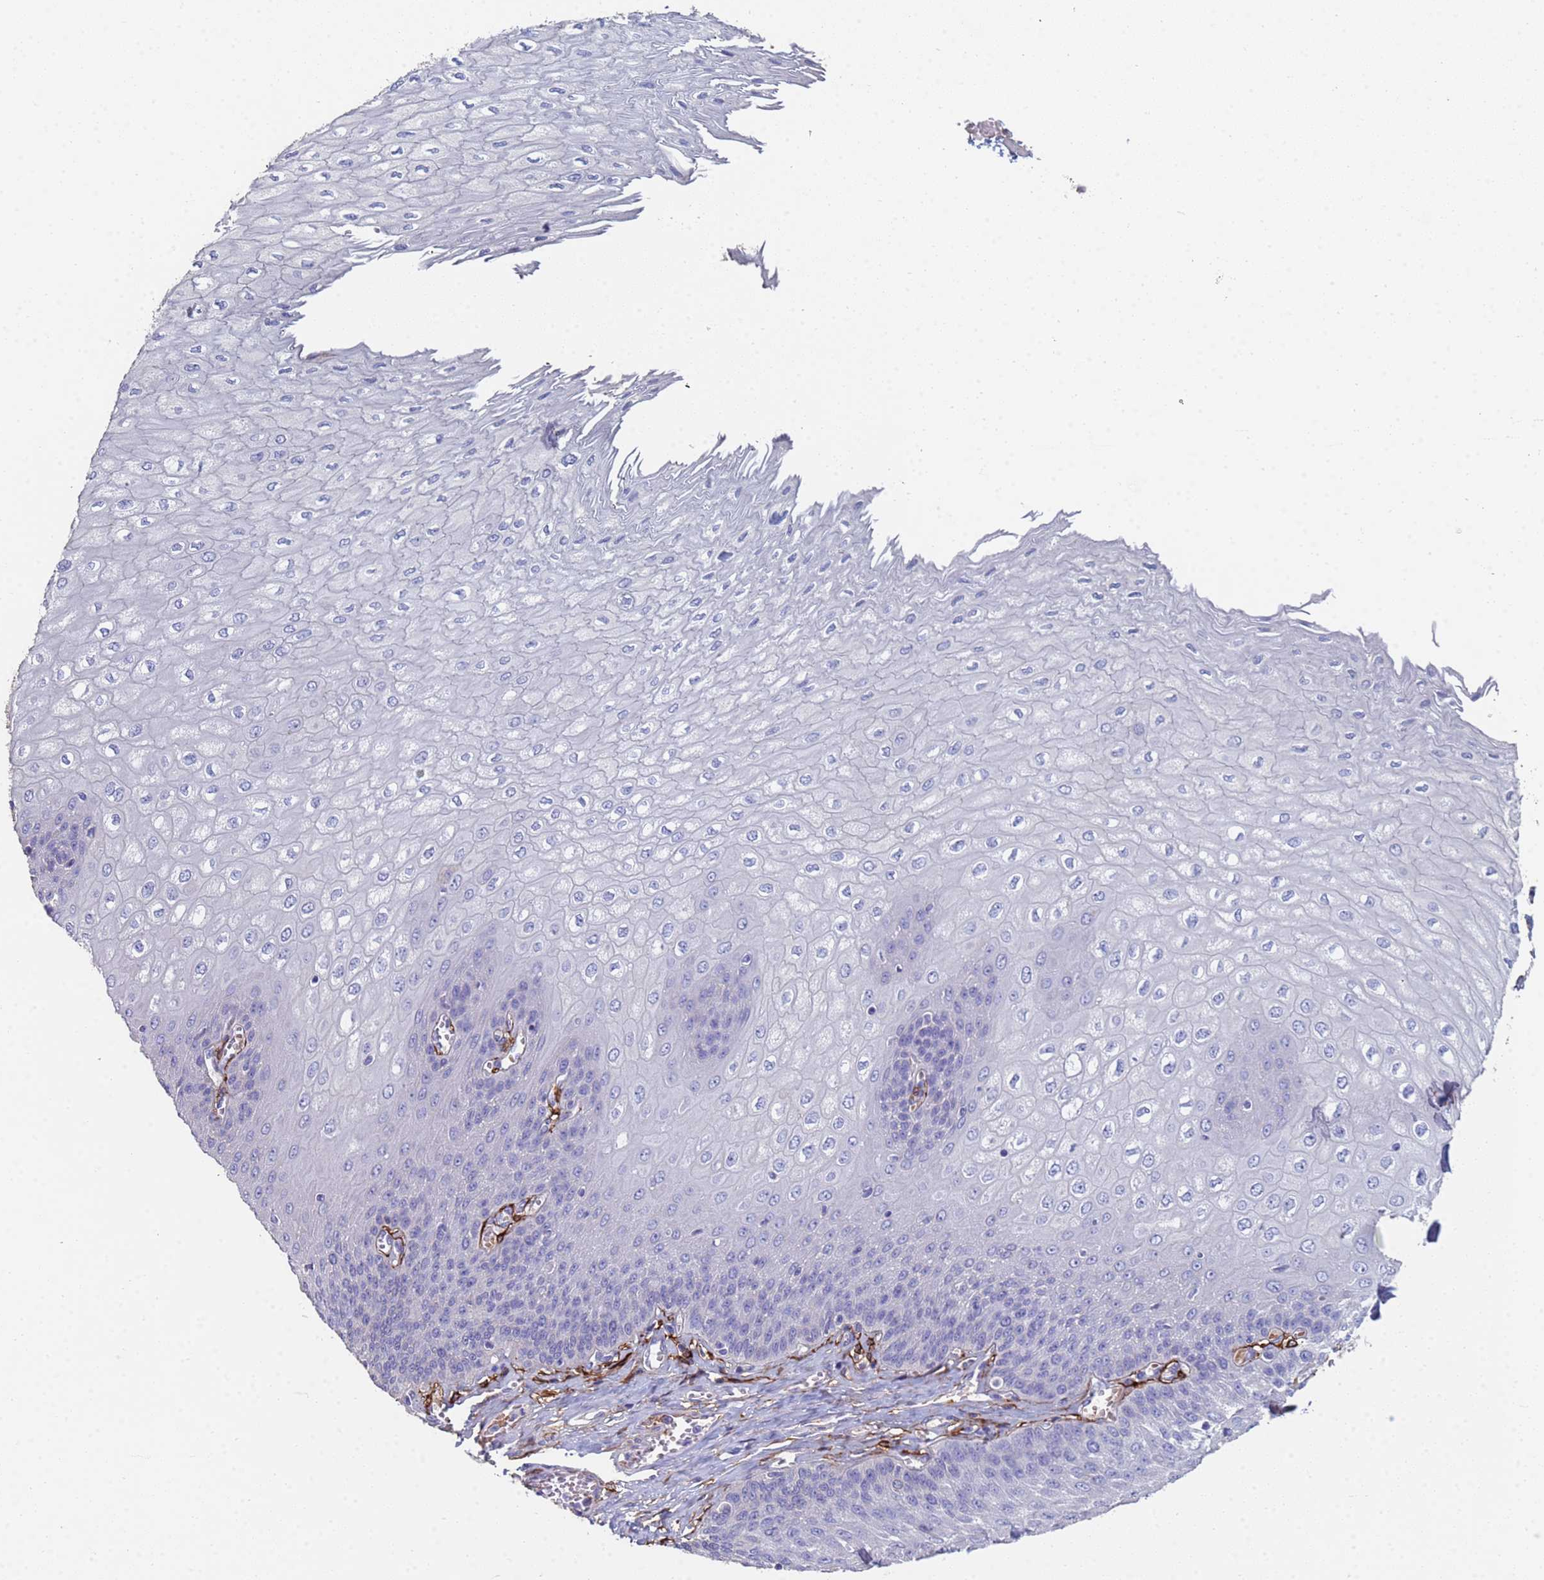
{"staining": {"intensity": "negative", "quantity": "none", "location": "none"}, "tissue": "esophagus", "cell_type": "Squamous epithelial cells", "image_type": "normal", "snomed": [{"axis": "morphology", "description": "Normal tissue, NOS"}, {"axis": "topography", "description": "Esophagus"}], "caption": "Image shows no significant protein positivity in squamous epithelial cells of normal esophagus. Brightfield microscopy of IHC stained with DAB (3,3'-diaminobenzidine) (brown) and hematoxylin (blue), captured at high magnification.", "gene": "ABCA8", "patient": {"sex": "male", "age": 60}}